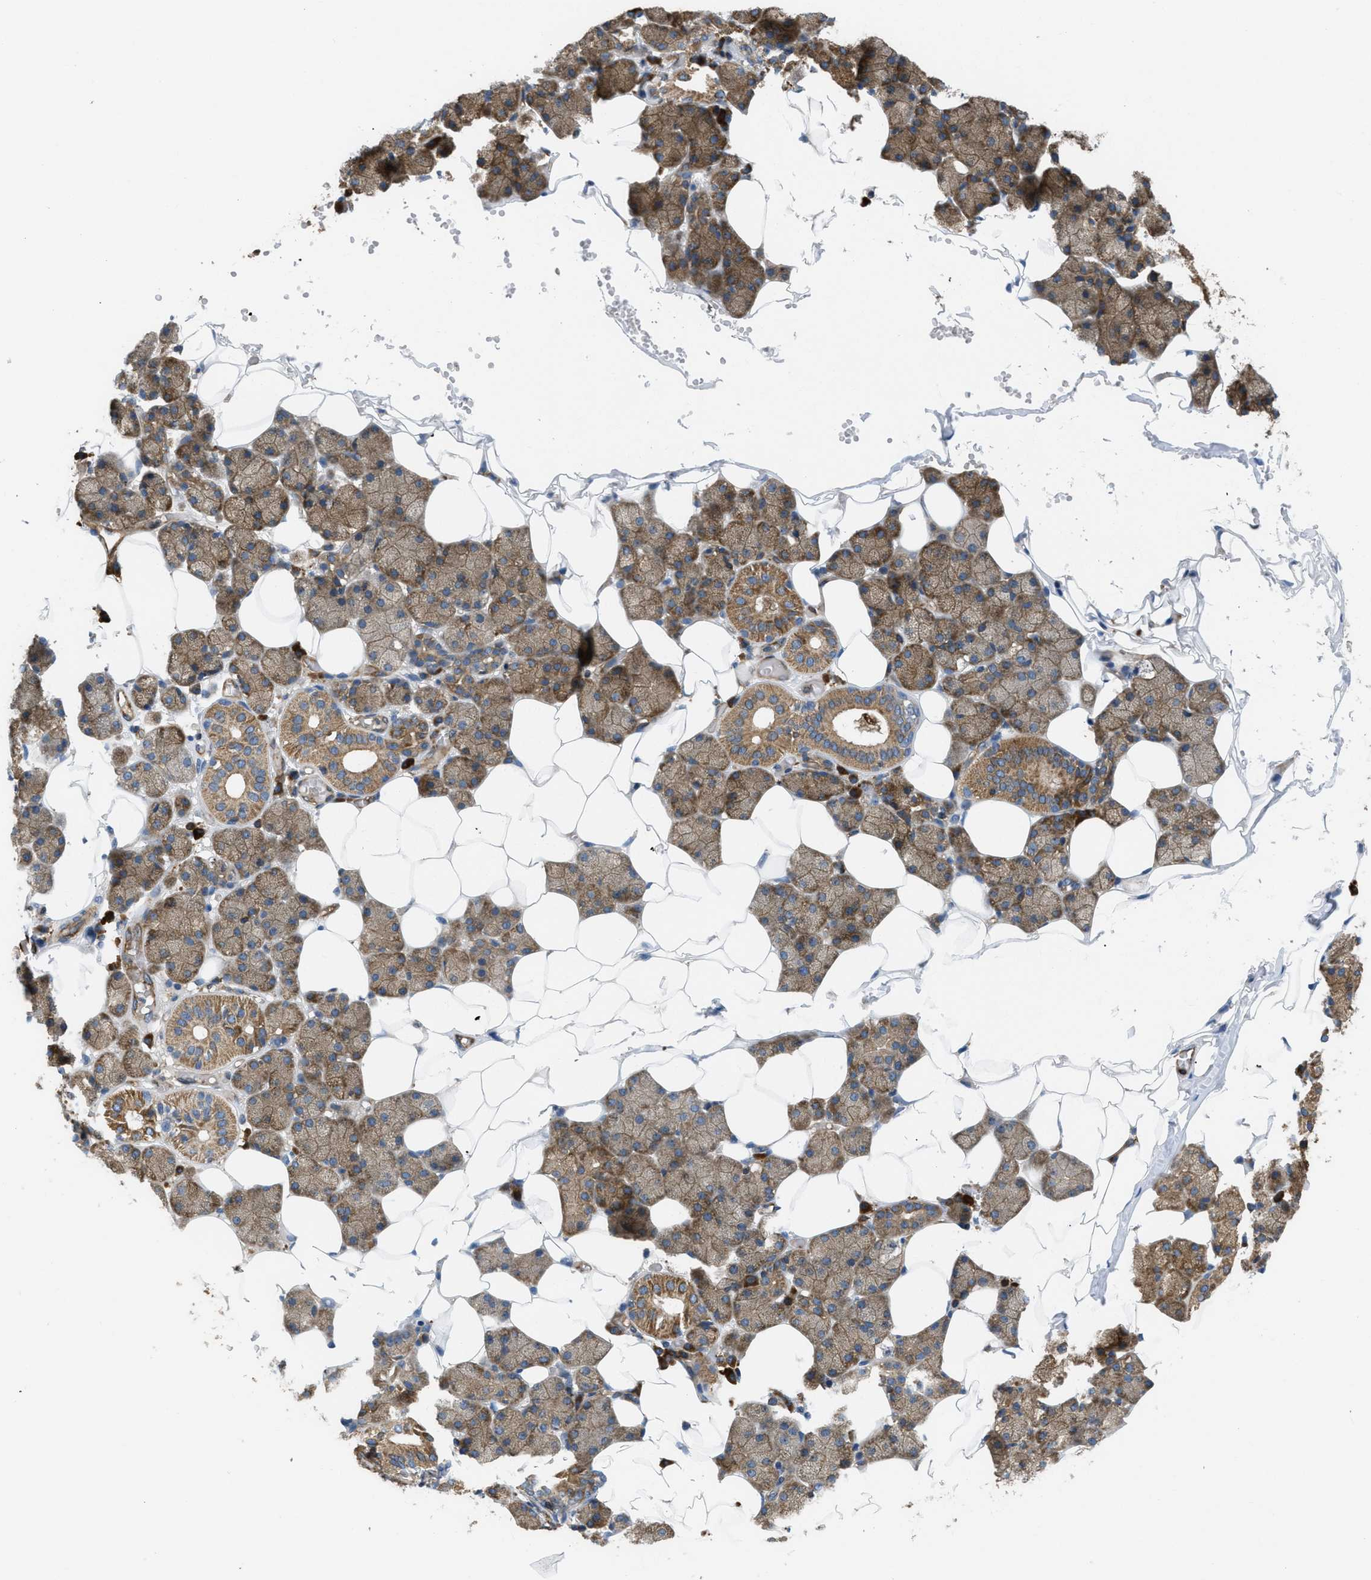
{"staining": {"intensity": "moderate", "quantity": ">75%", "location": "cytoplasmic/membranous"}, "tissue": "salivary gland", "cell_type": "Glandular cells", "image_type": "normal", "snomed": [{"axis": "morphology", "description": "Normal tissue, NOS"}, {"axis": "topography", "description": "Salivary gland"}], "caption": "This is an image of immunohistochemistry staining of normal salivary gland, which shows moderate expression in the cytoplasmic/membranous of glandular cells.", "gene": "ATP2A3", "patient": {"sex": "female", "age": 33}}